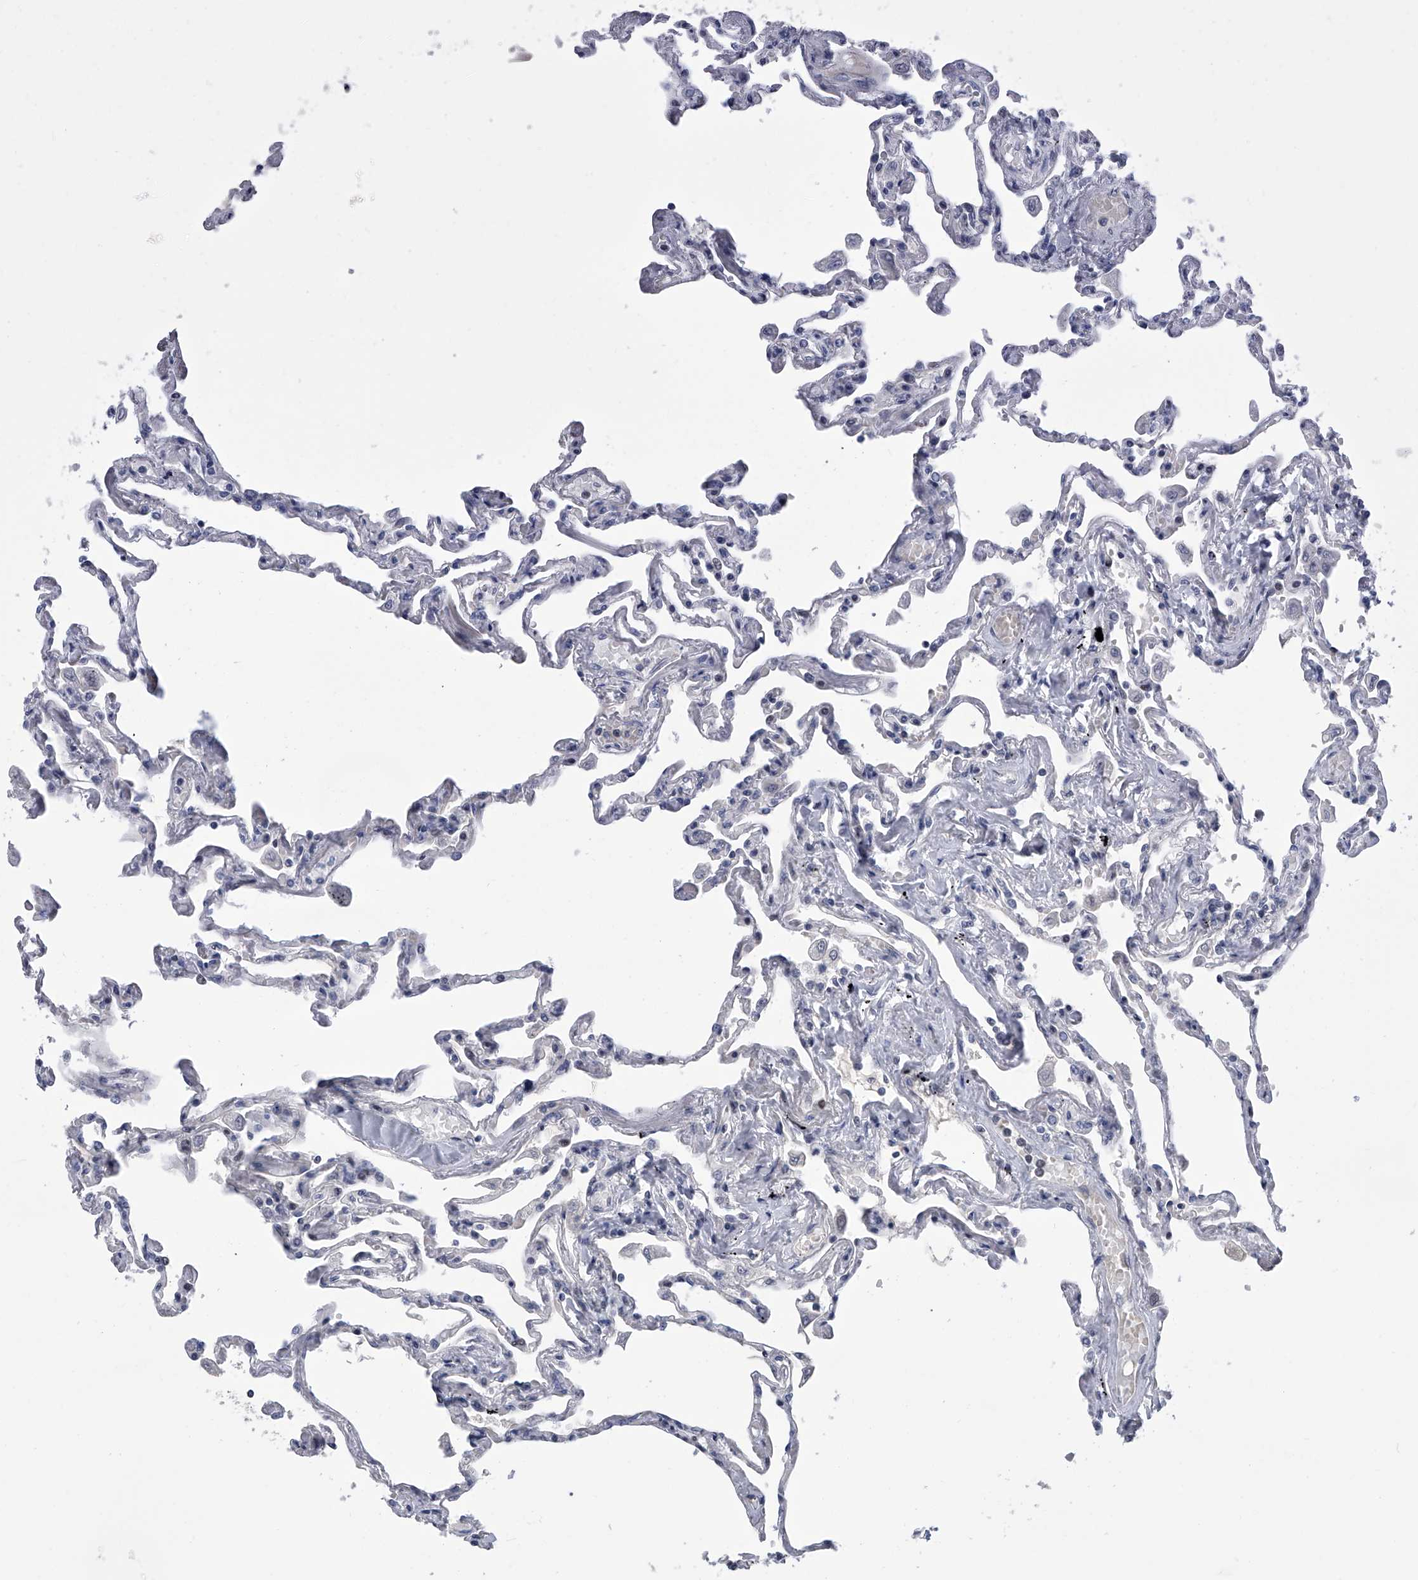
{"staining": {"intensity": "moderate", "quantity": "<25%", "location": "nuclear"}, "tissue": "lung", "cell_type": "Alveolar cells", "image_type": "normal", "snomed": [{"axis": "morphology", "description": "Normal tissue, NOS"}, {"axis": "topography", "description": "Lung"}], "caption": "Approximately <25% of alveolar cells in benign lung exhibit moderate nuclear protein positivity as visualized by brown immunohistochemical staining.", "gene": "ZNF426", "patient": {"sex": "female", "age": 67}}